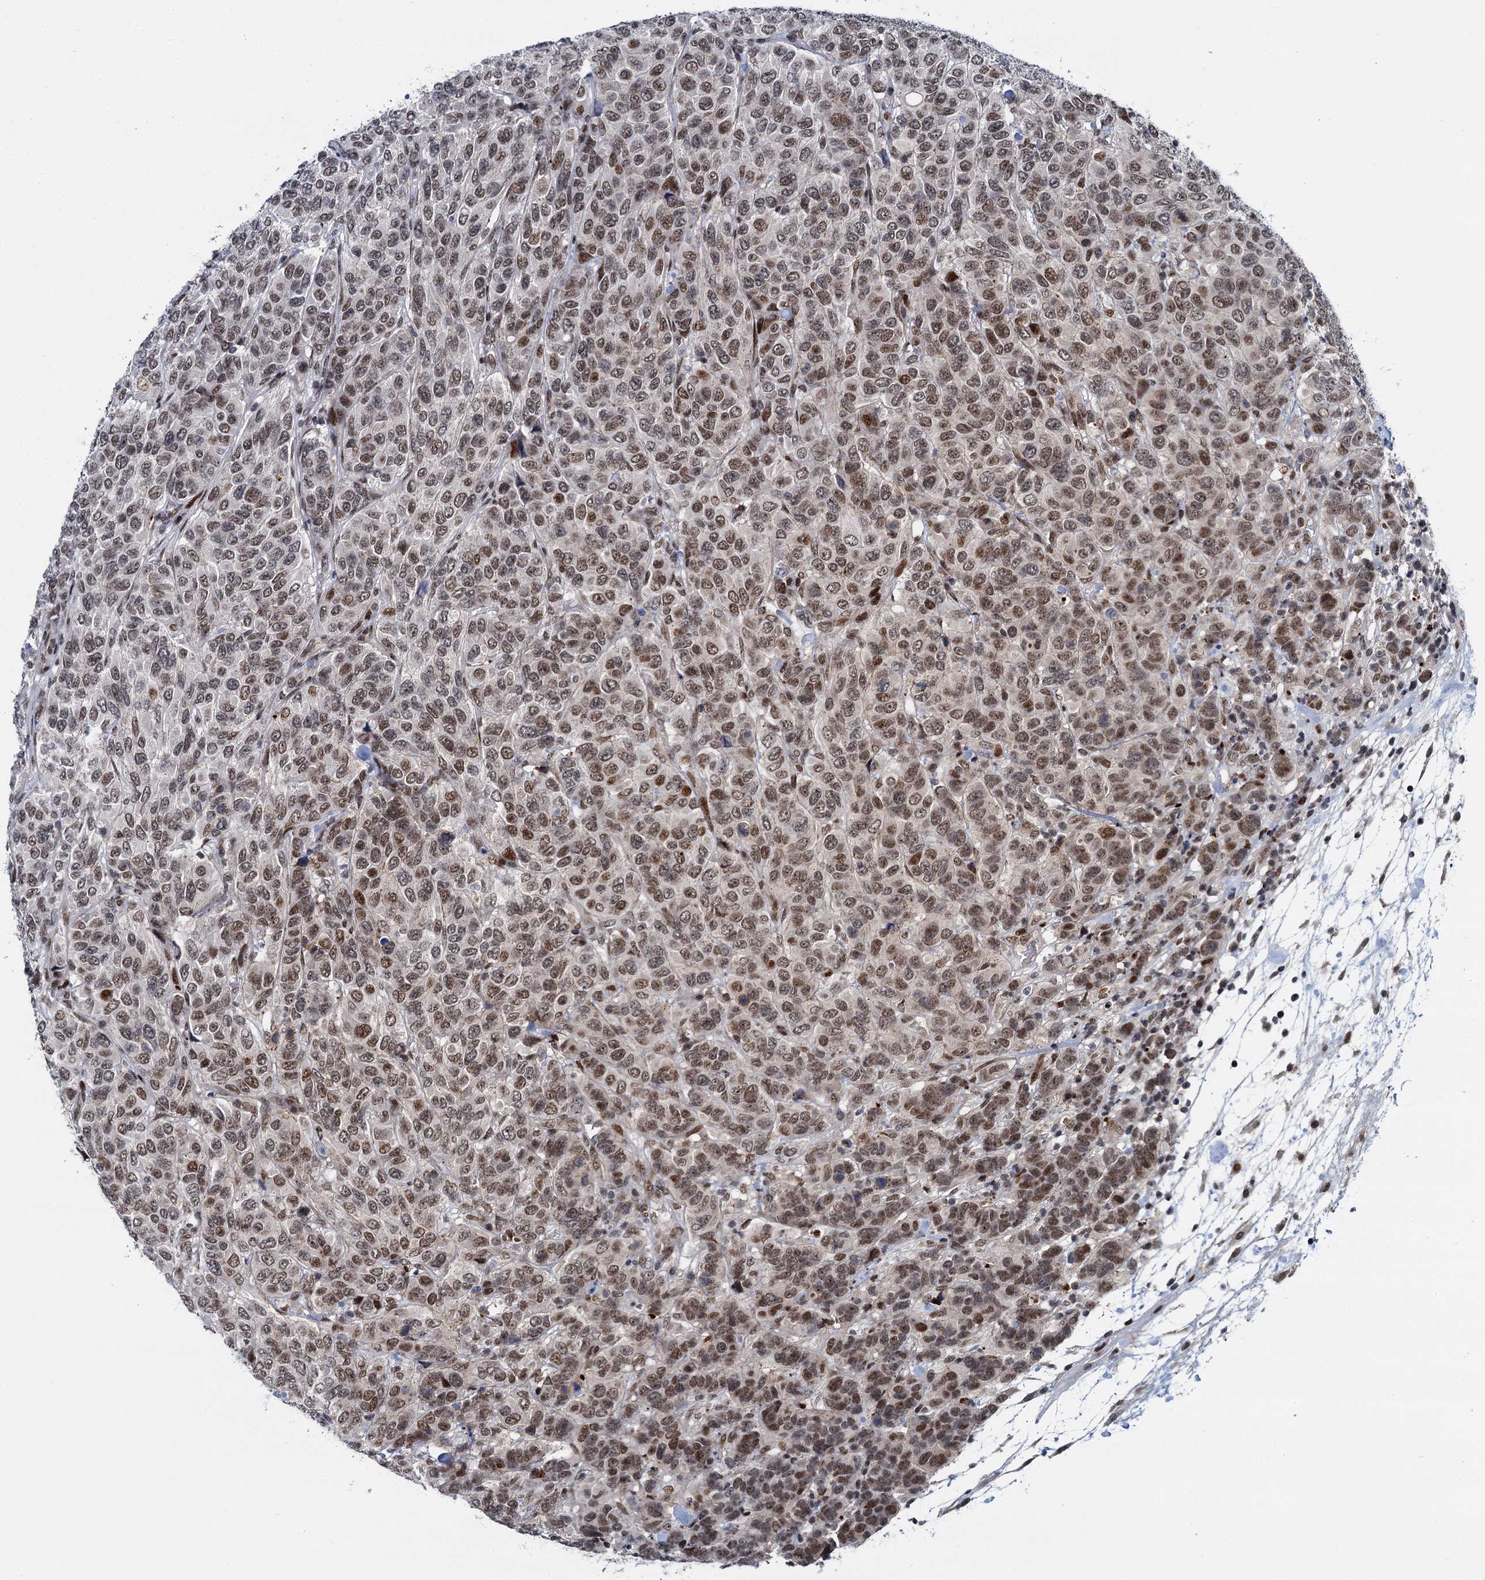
{"staining": {"intensity": "moderate", "quantity": "25%-75%", "location": "nuclear"}, "tissue": "breast cancer", "cell_type": "Tumor cells", "image_type": "cancer", "snomed": [{"axis": "morphology", "description": "Duct carcinoma"}, {"axis": "topography", "description": "Breast"}], "caption": "An image of invasive ductal carcinoma (breast) stained for a protein displays moderate nuclear brown staining in tumor cells.", "gene": "RUFY2", "patient": {"sex": "female", "age": 55}}